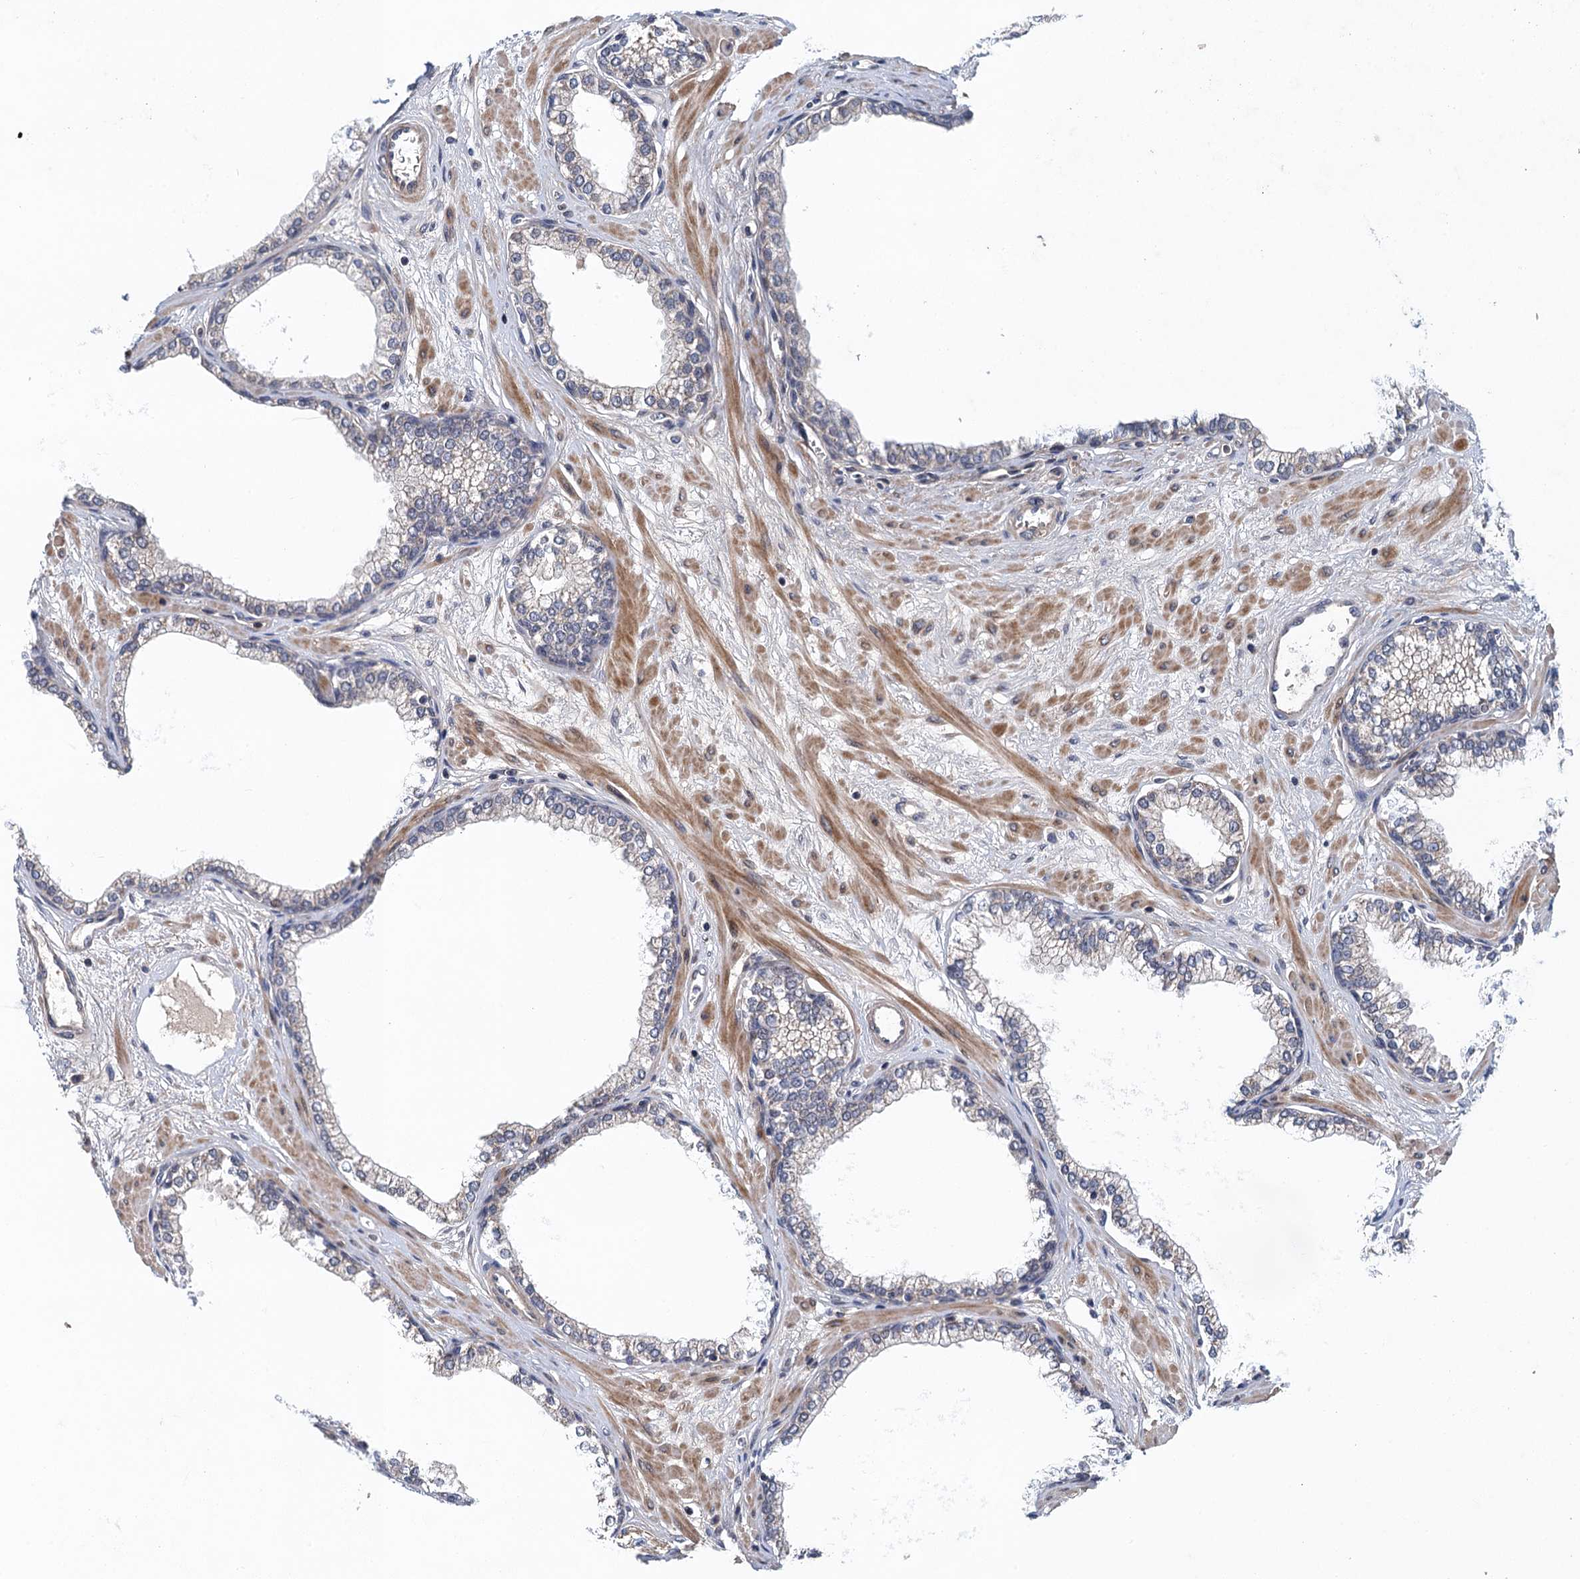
{"staining": {"intensity": "weak", "quantity": "25%-75%", "location": "cytoplasmic/membranous"}, "tissue": "prostate", "cell_type": "Glandular cells", "image_type": "normal", "snomed": [{"axis": "morphology", "description": "Normal tissue, NOS"}, {"axis": "morphology", "description": "Urothelial carcinoma, Low grade"}, {"axis": "topography", "description": "Urinary bladder"}, {"axis": "topography", "description": "Prostate"}], "caption": "IHC (DAB (3,3'-diaminobenzidine)) staining of unremarkable prostate shows weak cytoplasmic/membranous protein staining in about 25%-75% of glandular cells.", "gene": "MDM1", "patient": {"sex": "male", "age": 60}}